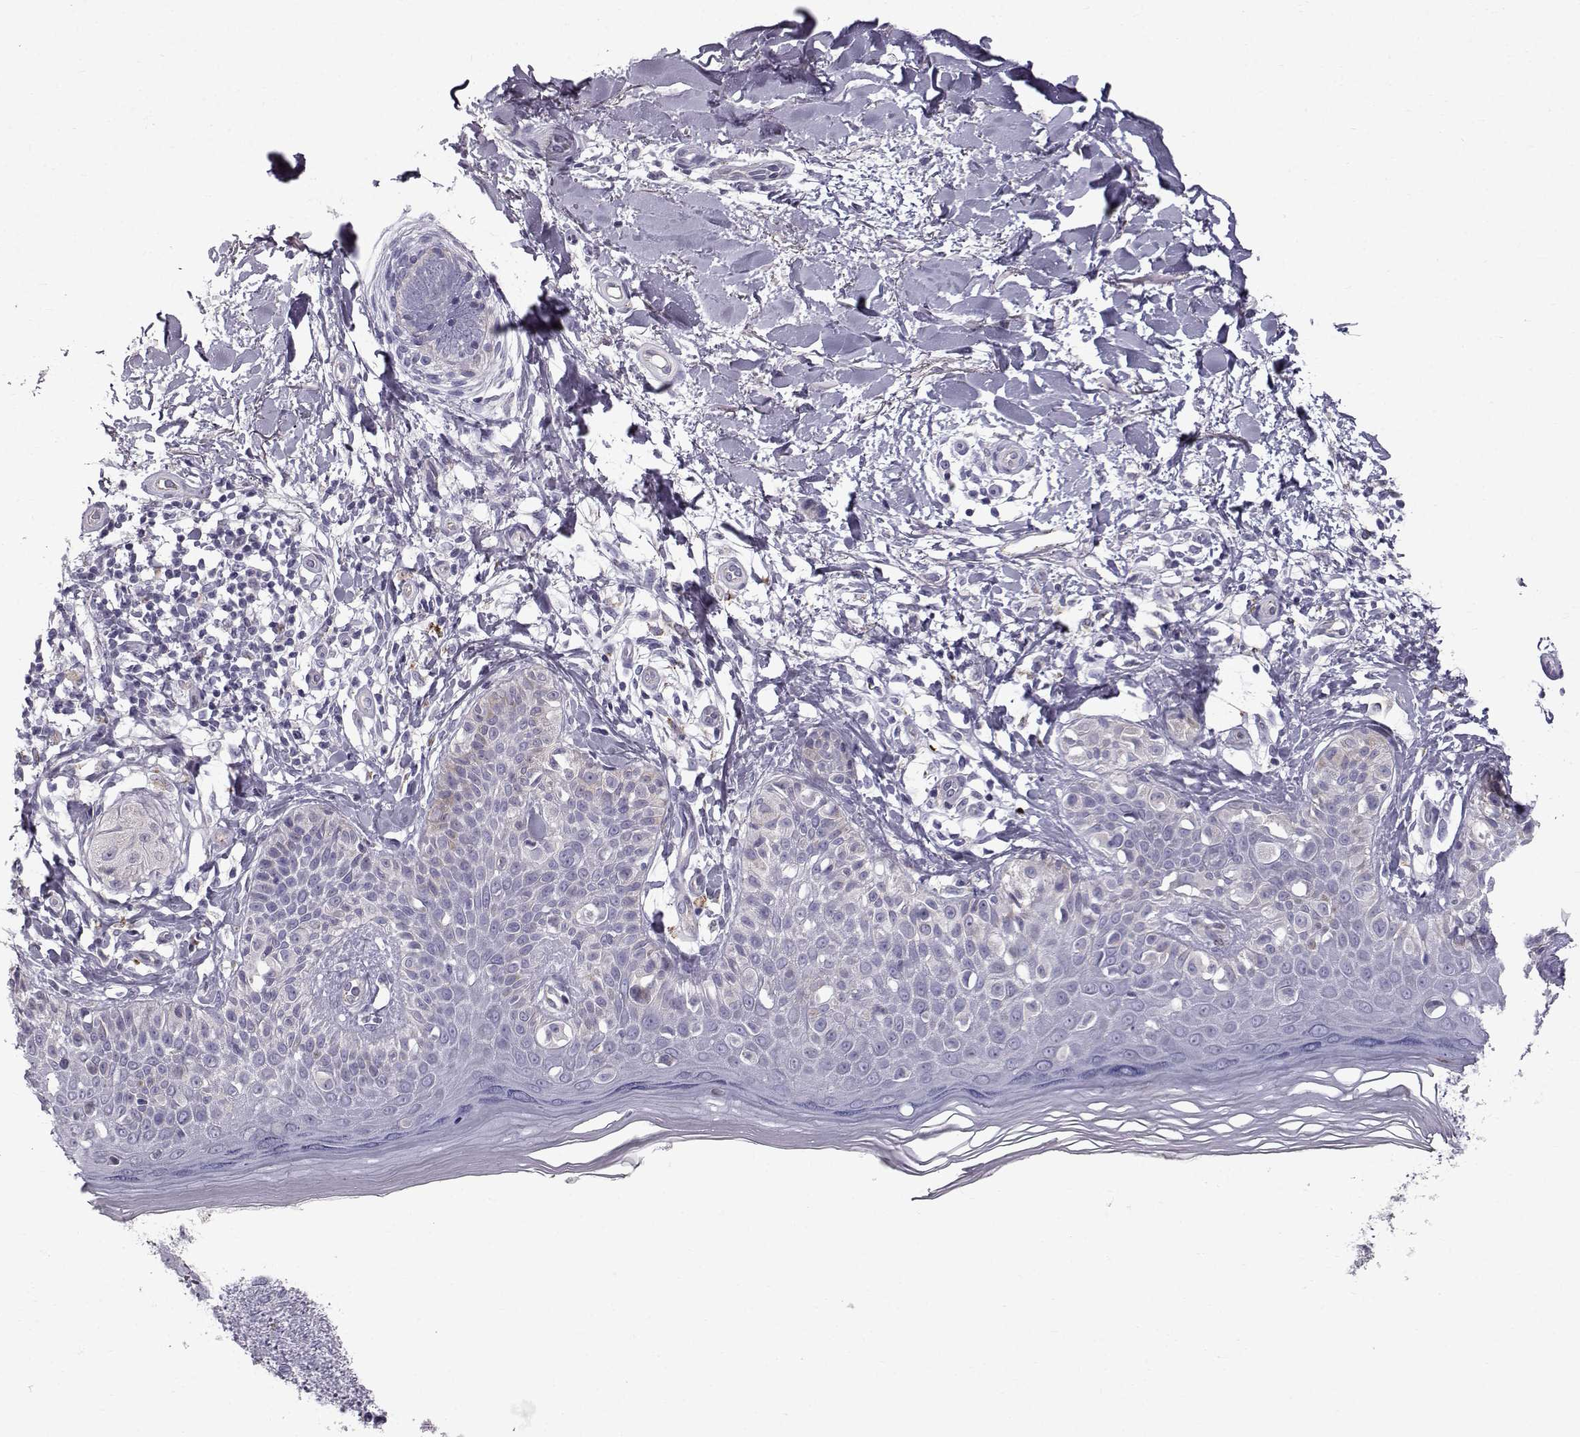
{"staining": {"intensity": "negative", "quantity": "none", "location": "none"}, "tissue": "melanoma", "cell_type": "Tumor cells", "image_type": "cancer", "snomed": [{"axis": "morphology", "description": "Malignant melanoma, NOS"}, {"axis": "topography", "description": "Skin"}], "caption": "High magnification brightfield microscopy of malignant melanoma stained with DAB (brown) and counterstained with hematoxylin (blue): tumor cells show no significant expression.", "gene": "CALCR", "patient": {"sex": "female", "age": 73}}